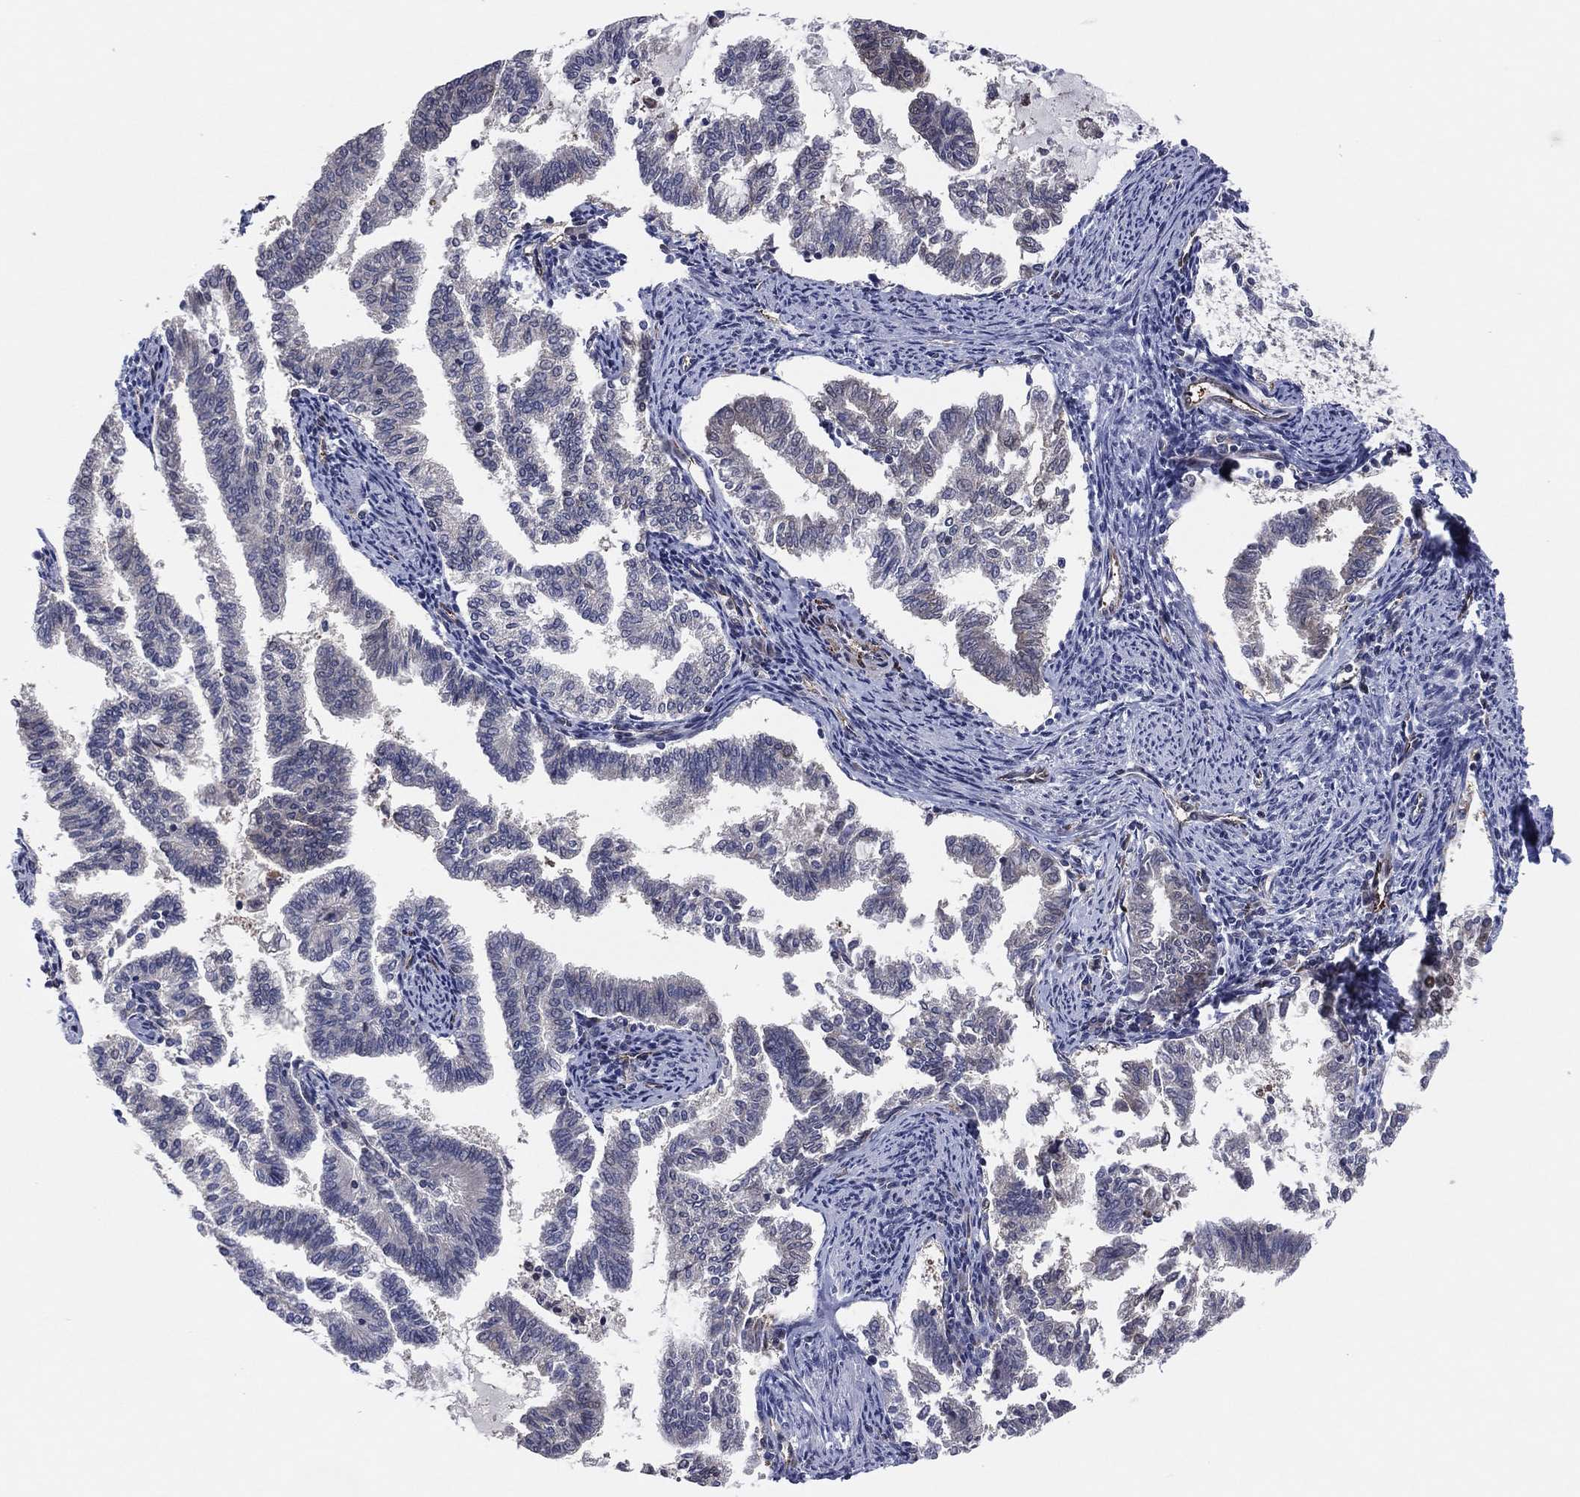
{"staining": {"intensity": "negative", "quantity": "none", "location": "none"}, "tissue": "endometrial cancer", "cell_type": "Tumor cells", "image_type": "cancer", "snomed": [{"axis": "morphology", "description": "Adenocarcinoma, NOS"}, {"axis": "topography", "description": "Endometrium"}], "caption": "An image of adenocarcinoma (endometrial) stained for a protein exhibits no brown staining in tumor cells.", "gene": "SNCG", "patient": {"sex": "female", "age": 79}}